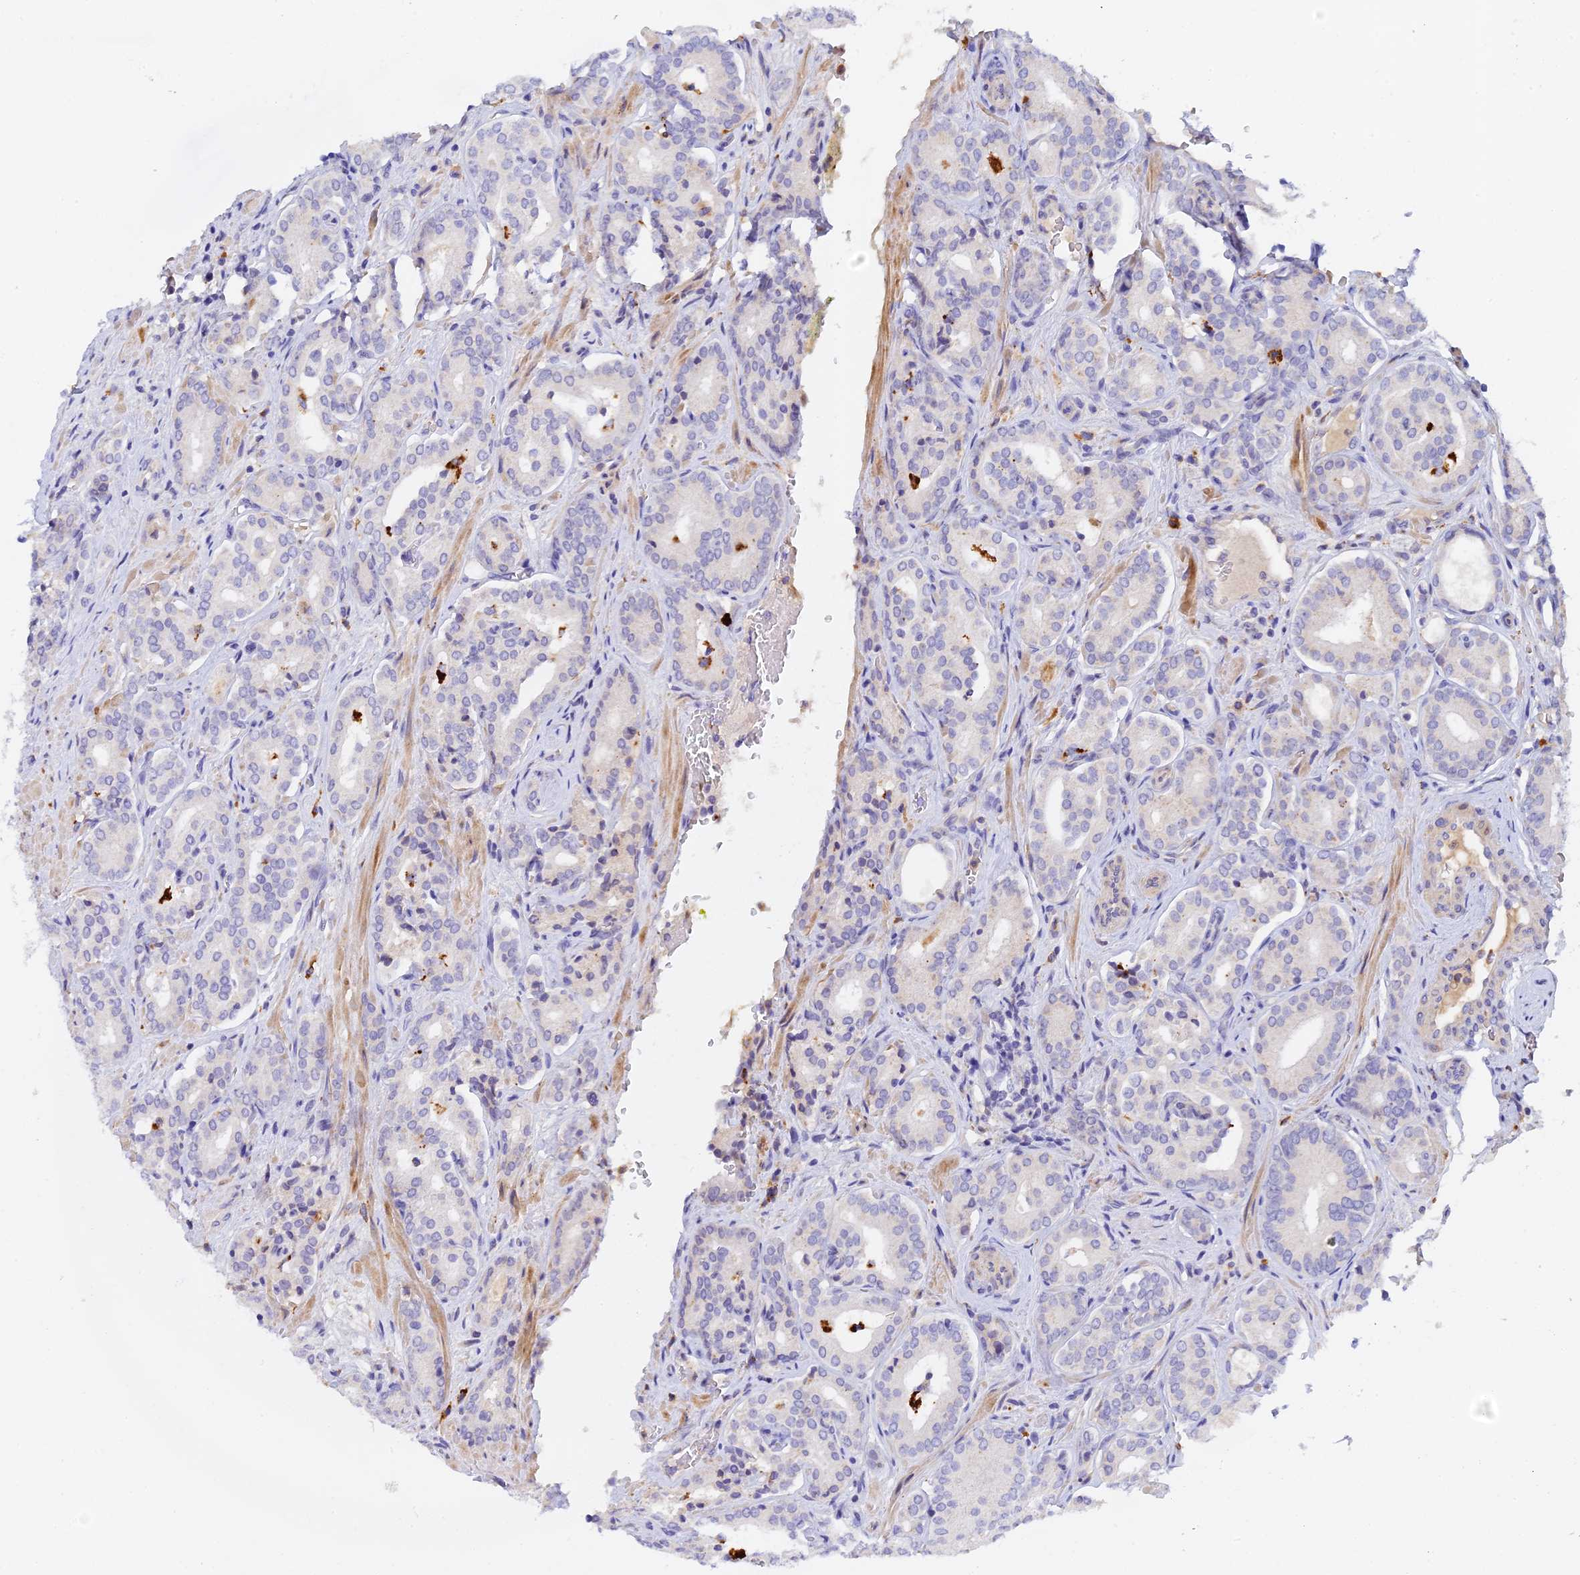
{"staining": {"intensity": "negative", "quantity": "none", "location": "none"}, "tissue": "prostate cancer", "cell_type": "Tumor cells", "image_type": "cancer", "snomed": [{"axis": "morphology", "description": "Adenocarcinoma, High grade"}, {"axis": "topography", "description": "Prostate"}], "caption": "Image shows no protein expression in tumor cells of prostate cancer tissue.", "gene": "RPGRIP1L", "patient": {"sex": "male", "age": 66}}